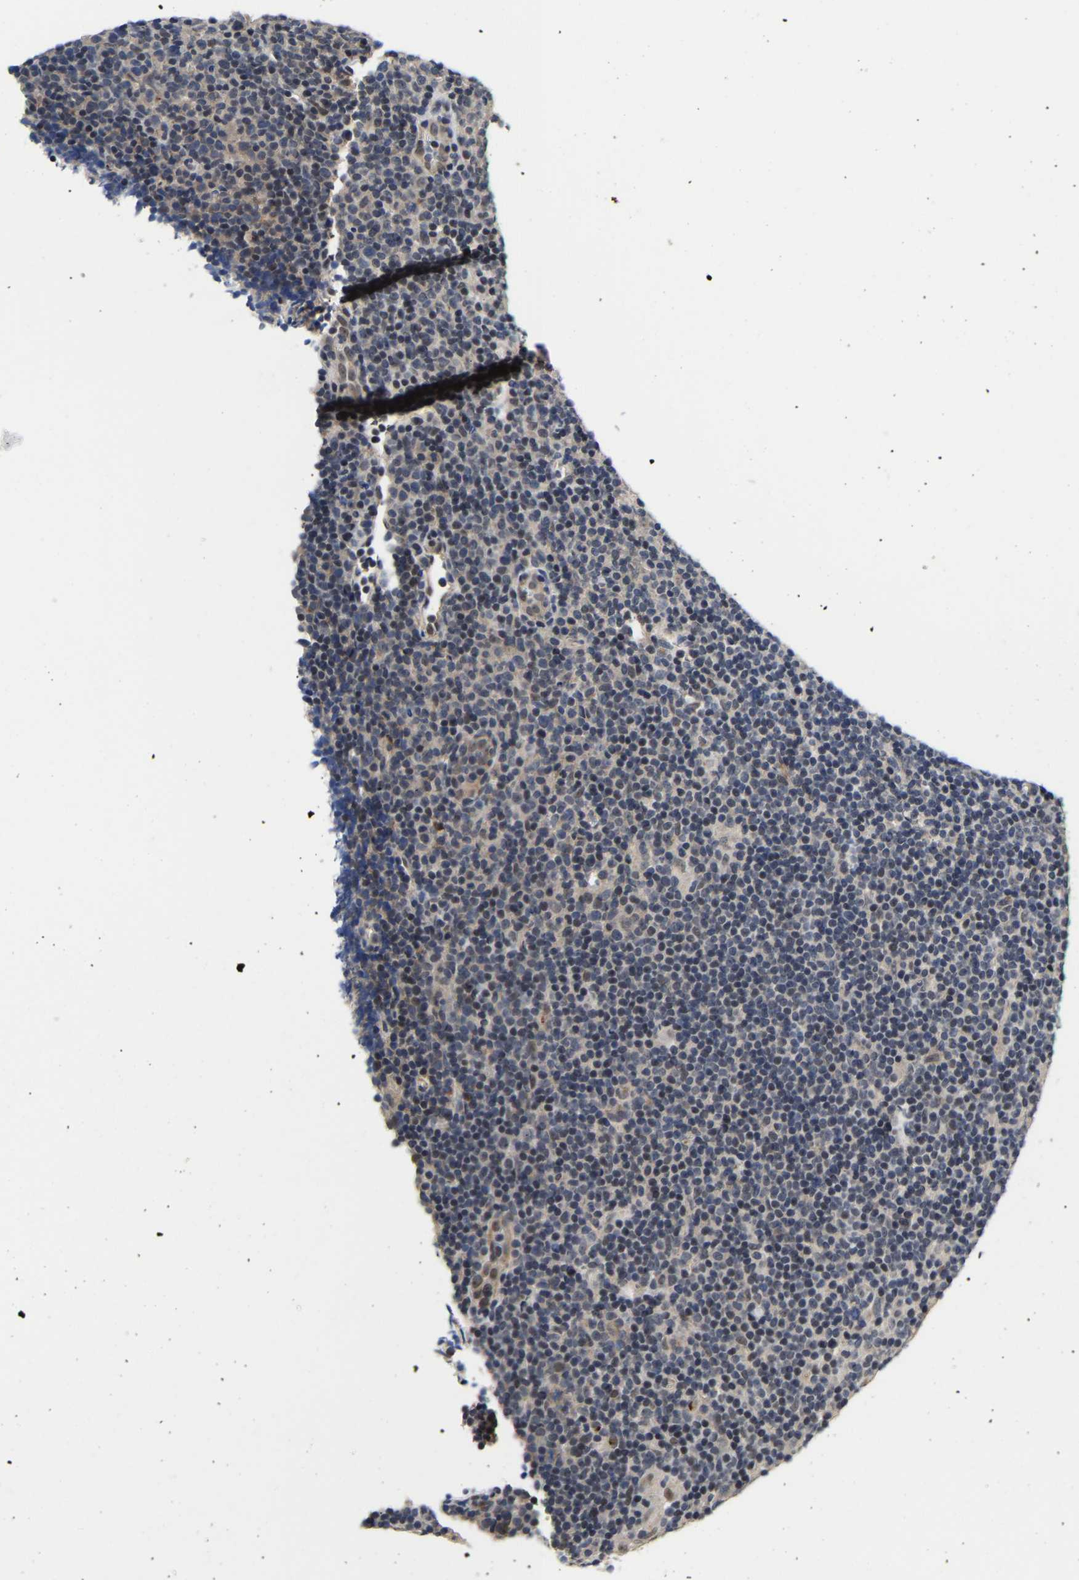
{"staining": {"intensity": "weak", "quantity": ">75%", "location": "nuclear"}, "tissue": "lymphoma", "cell_type": "Tumor cells", "image_type": "cancer", "snomed": [{"axis": "morphology", "description": "Hodgkin's disease, NOS"}, {"axis": "topography", "description": "Lymph node"}], "caption": "A brown stain labels weak nuclear positivity of a protein in Hodgkin's disease tumor cells.", "gene": "METTL16", "patient": {"sex": "female", "age": 57}}